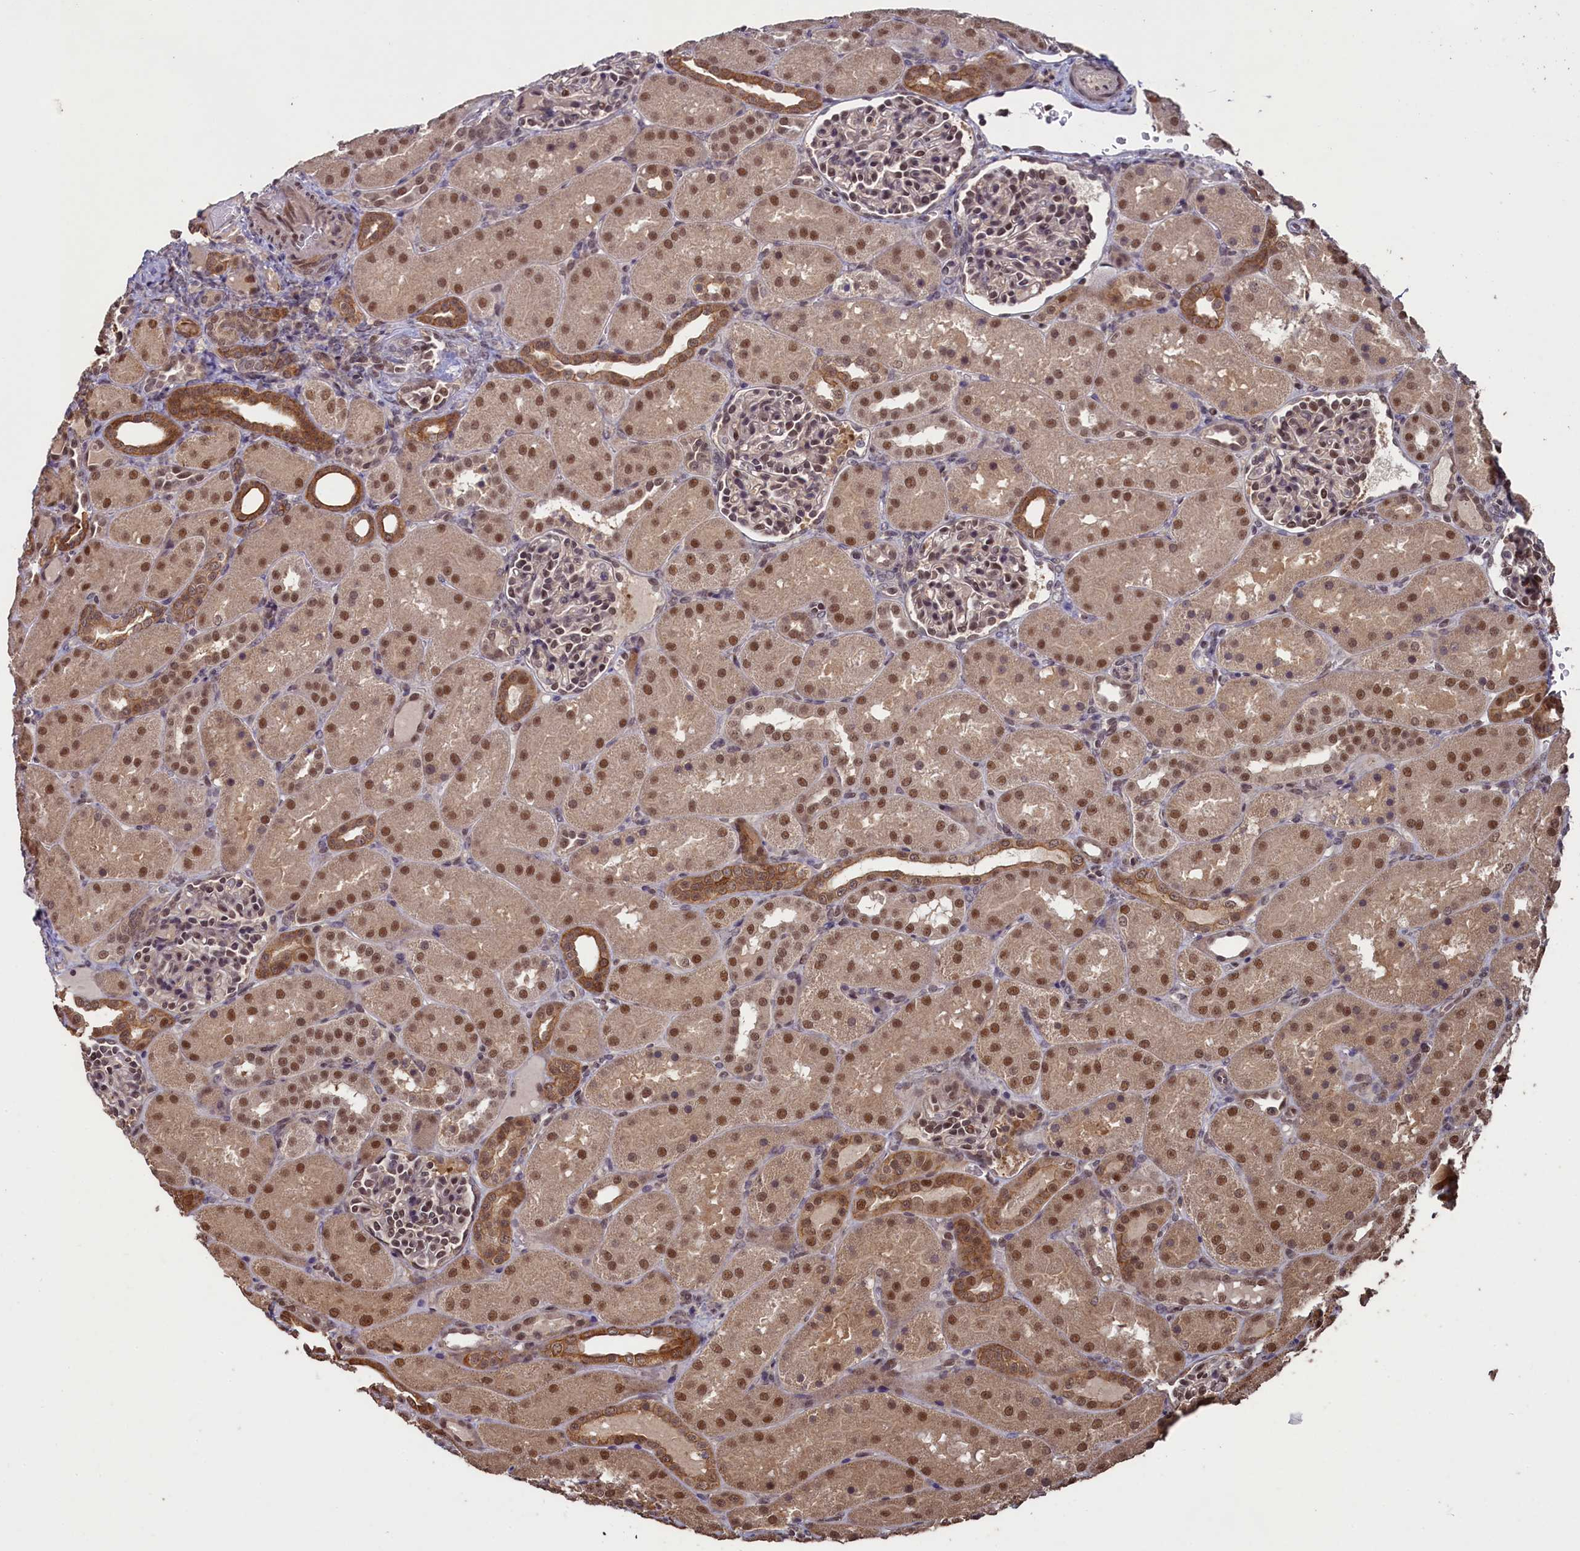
{"staining": {"intensity": "moderate", "quantity": ">75%", "location": "nuclear"}, "tissue": "kidney", "cell_type": "Cells in glomeruli", "image_type": "normal", "snomed": [{"axis": "morphology", "description": "Normal tissue, NOS"}, {"axis": "topography", "description": "Kidney"}], "caption": "This photomicrograph reveals immunohistochemistry (IHC) staining of normal human kidney, with medium moderate nuclear positivity in about >75% of cells in glomeruli.", "gene": "NAE1", "patient": {"sex": "male", "age": 1}}